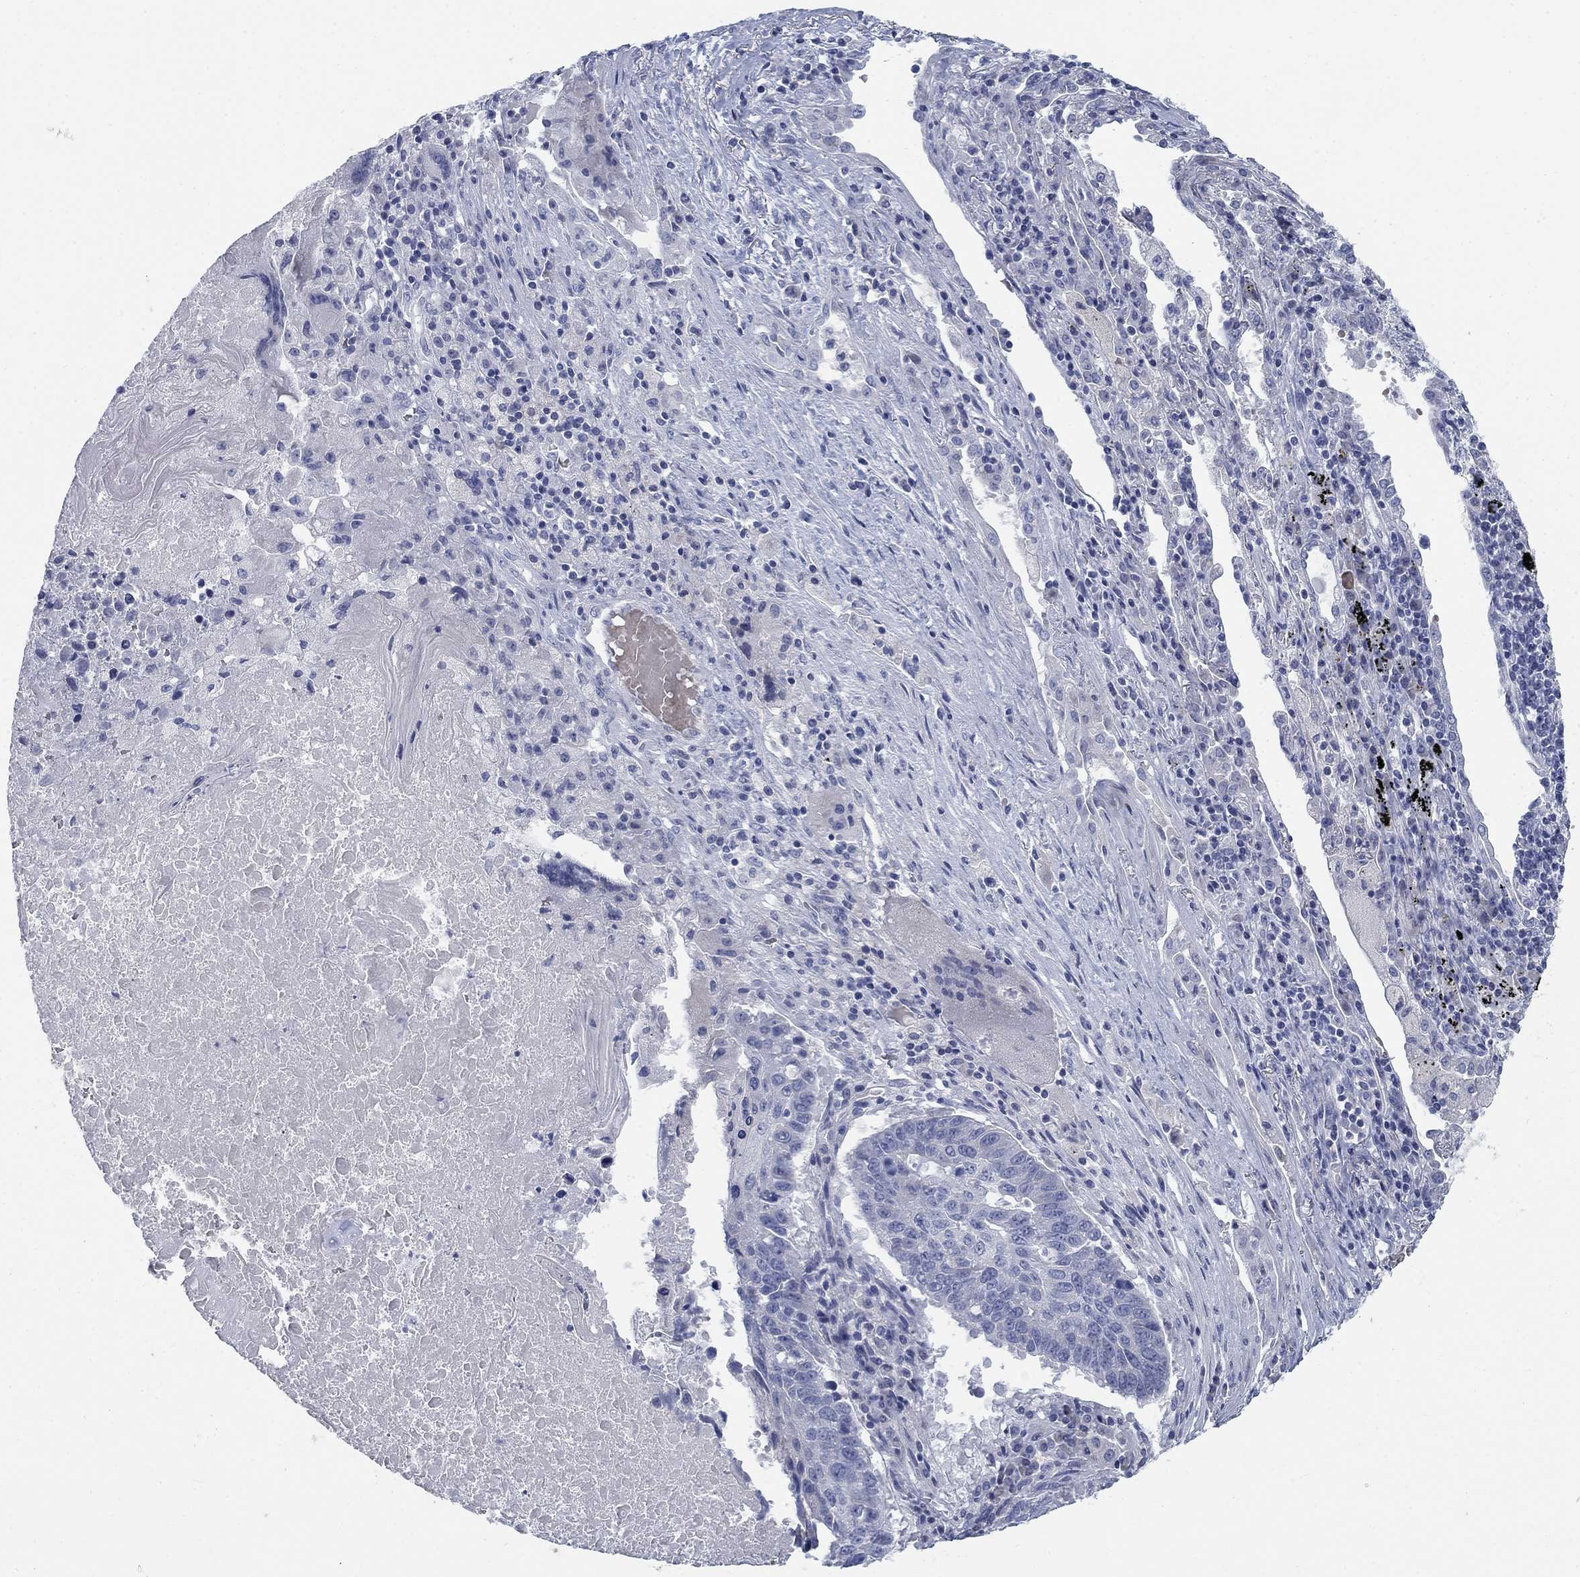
{"staining": {"intensity": "negative", "quantity": "none", "location": "none"}, "tissue": "lung cancer", "cell_type": "Tumor cells", "image_type": "cancer", "snomed": [{"axis": "morphology", "description": "Squamous cell carcinoma, NOS"}, {"axis": "topography", "description": "Lung"}], "caption": "Histopathology image shows no protein expression in tumor cells of lung cancer tissue.", "gene": "DNER", "patient": {"sex": "male", "age": 73}}